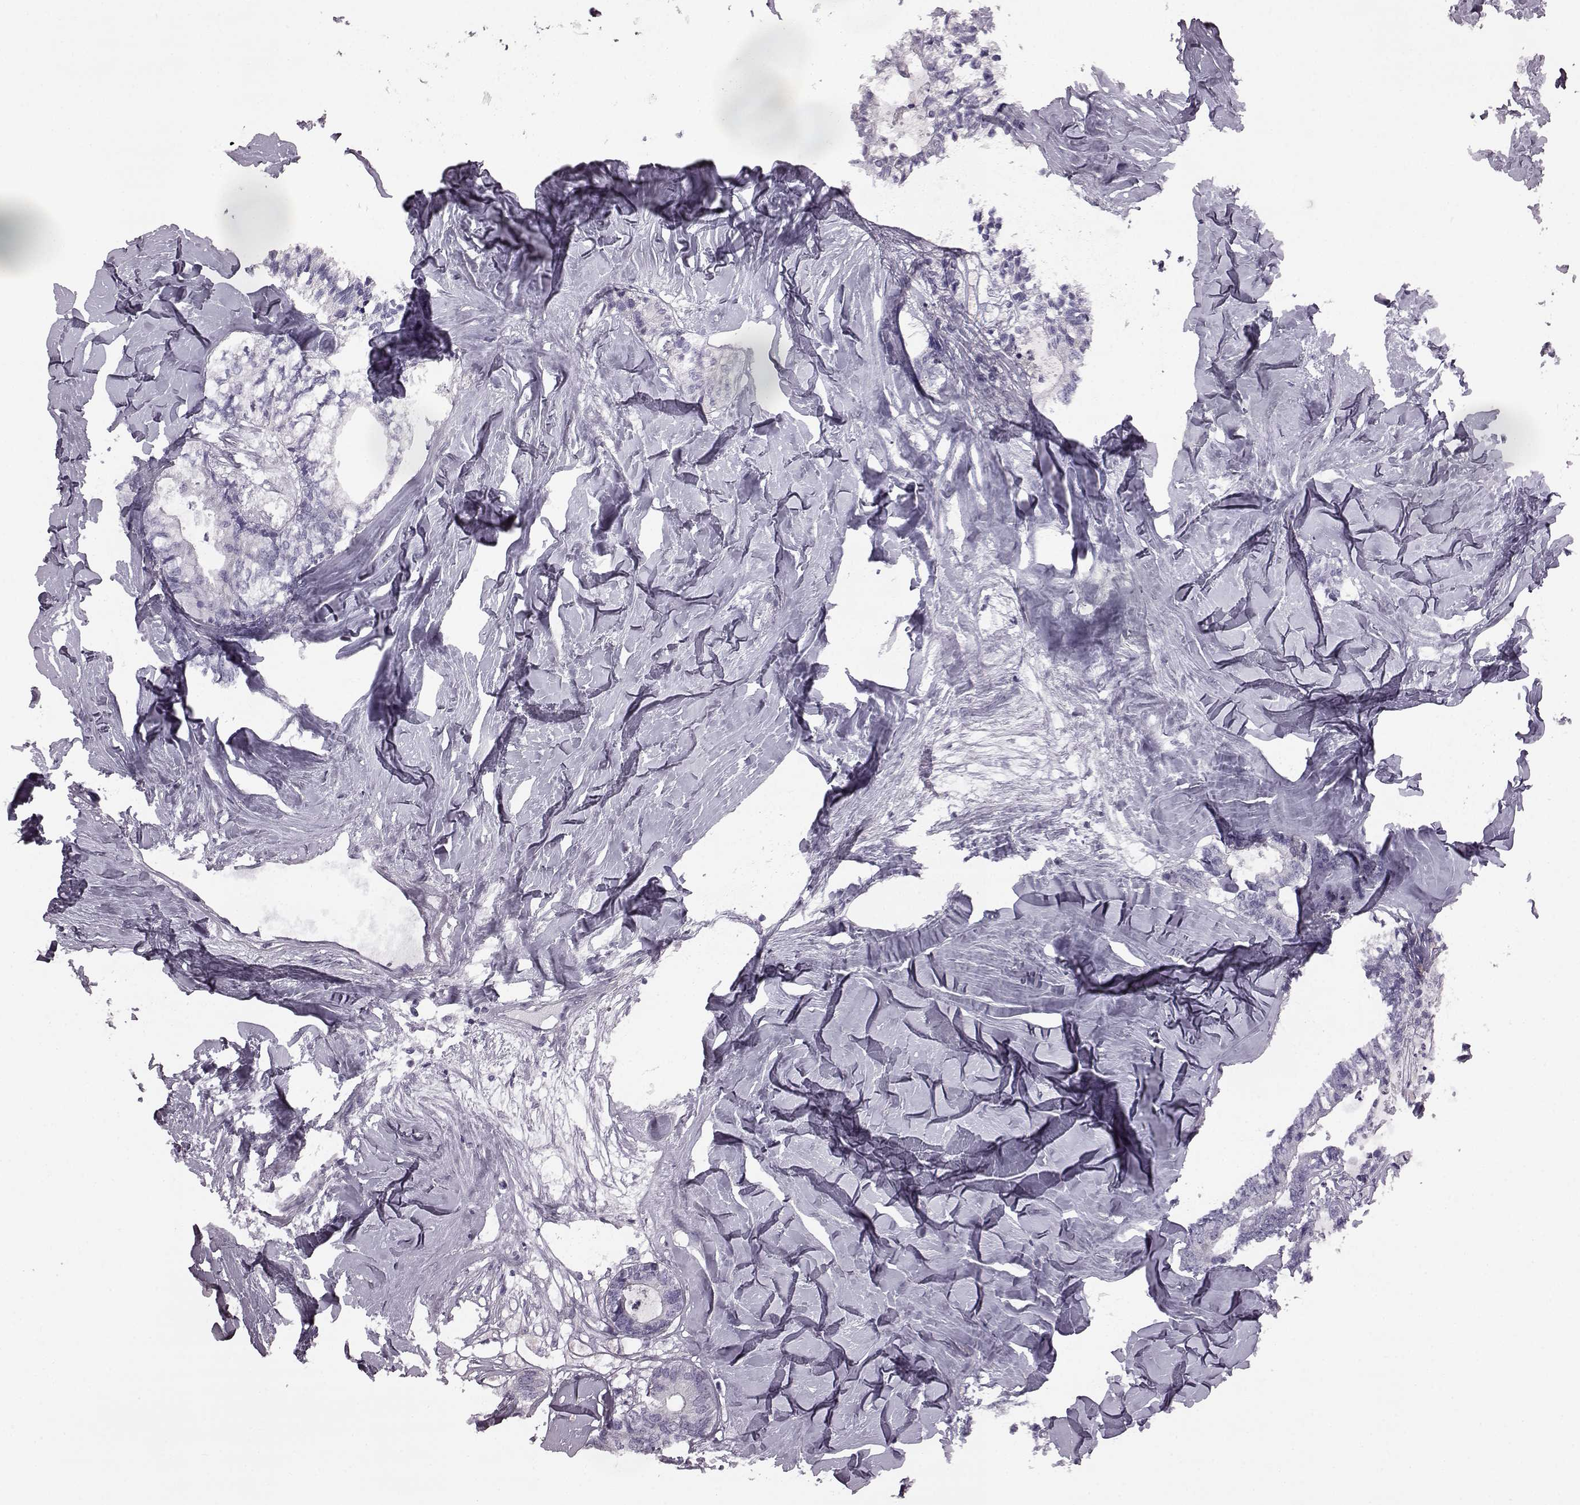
{"staining": {"intensity": "negative", "quantity": "none", "location": "none"}, "tissue": "colorectal cancer", "cell_type": "Tumor cells", "image_type": "cancer", "snomed": [{"axis": "morphology", "description": "Adenocarcinoma, NOS"}, {"axis": "topography", "description": "Colon"}, {"axis": "topography", "description": "Rectum"}], "caption": "DAB (3,3'-diaminobenzidine) immunohistochemical staining of human colorectal cancer (adenocarcinoma) demonstrates no significant expression in tumor cells.", "gene": "ODAD4", "patient": {"sex": "male", "age": 57}}